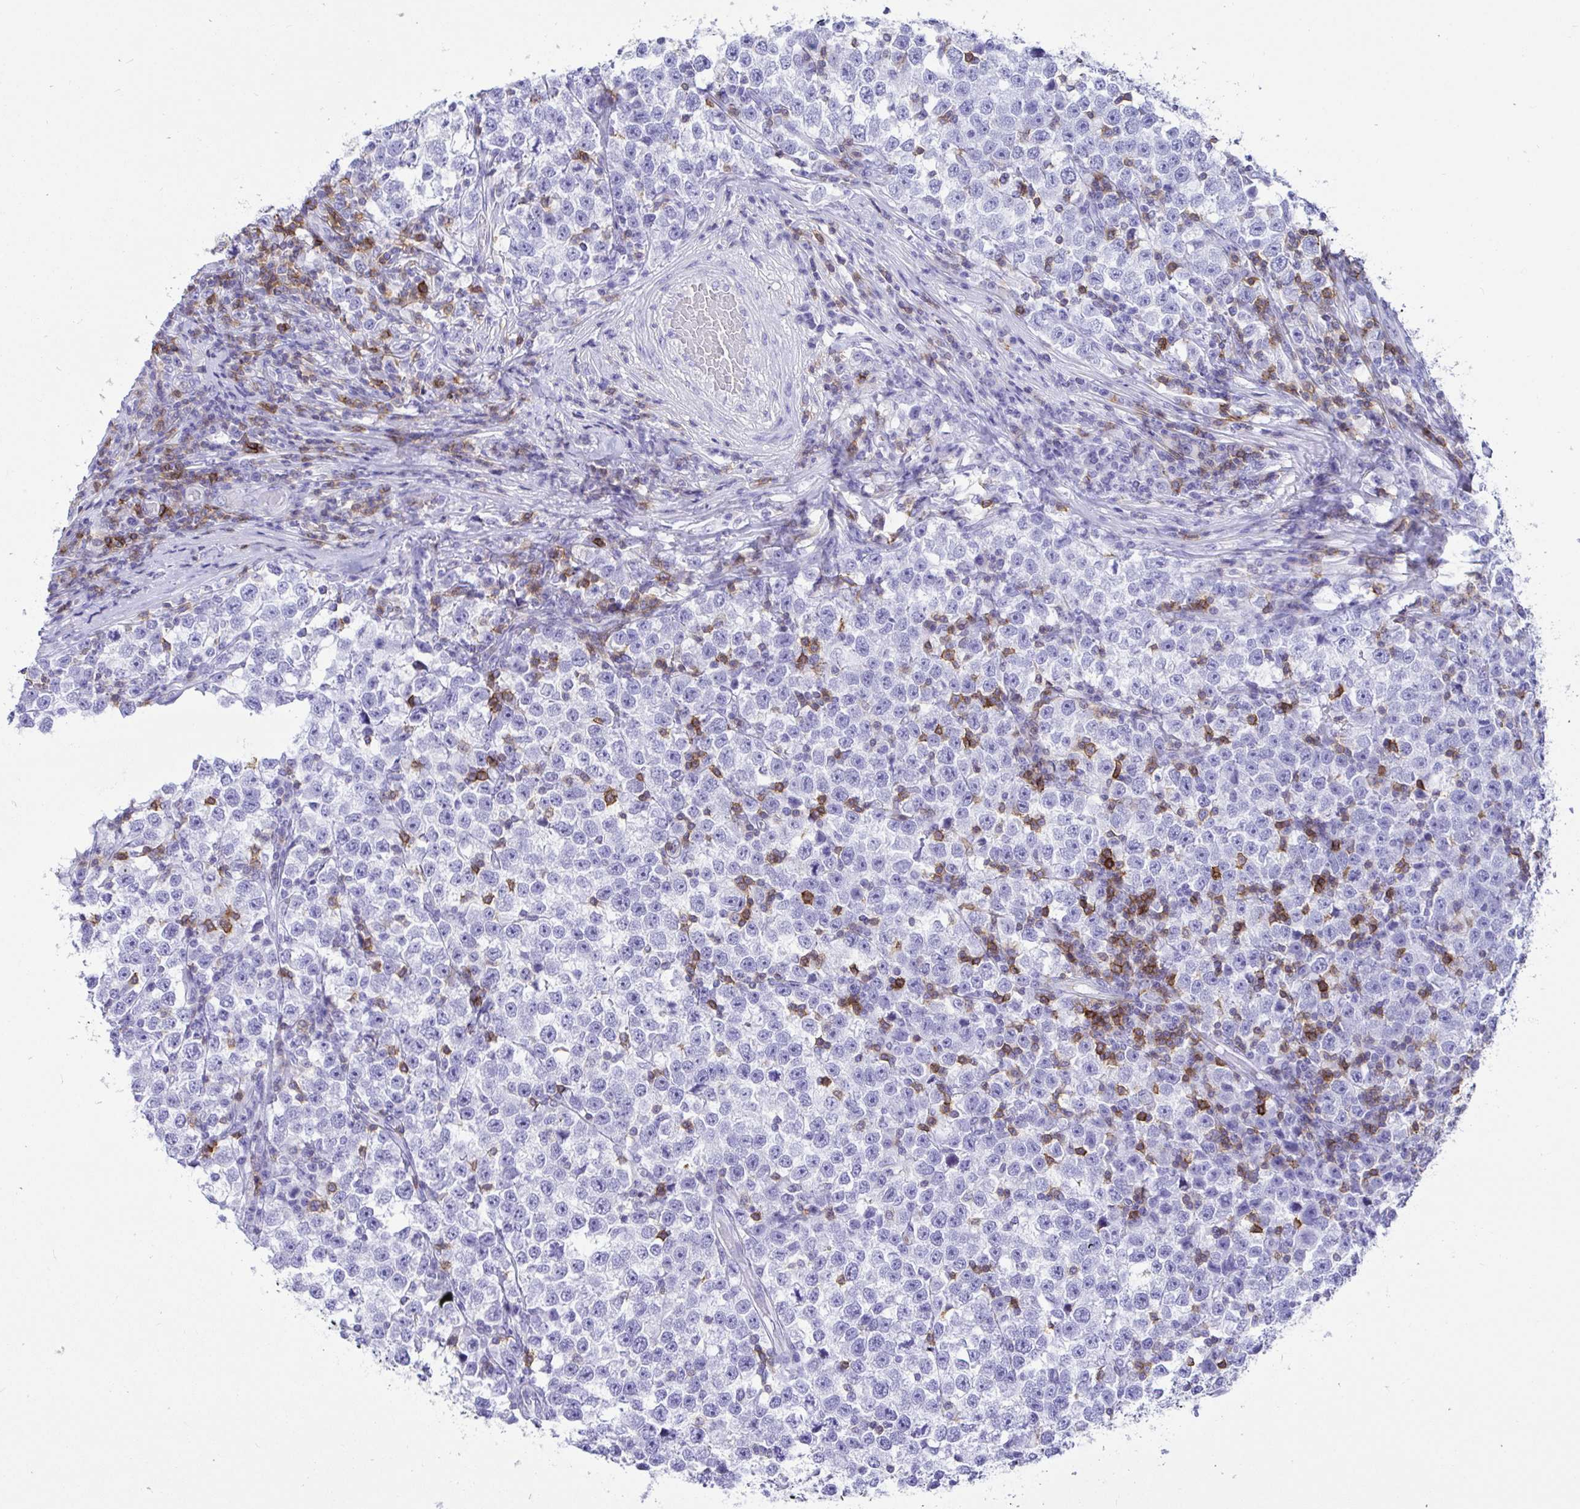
{"staining": {"intensity": "negative", "quantity": "none", "location": "none"}, "tissue": "testis cancer", "cell_type": "Tumor cells", "image_type": "cancer", "snomed": [{"axis": "morphology", "description": "Seminoma, NOS"}, {"axis": "topography", "description": "Testis"}], "caption": "Immunohistochemistry histopathology image of neoplastic tissue: testis cancer stained with DAB exhibits no significant protein staining in tumor cells. The staining is performed using DAB brown chromogen with nuclei counter-stained in using hematoxylin.", "gene": "CD5", "patient": {"sex": "male", "age": 43}}